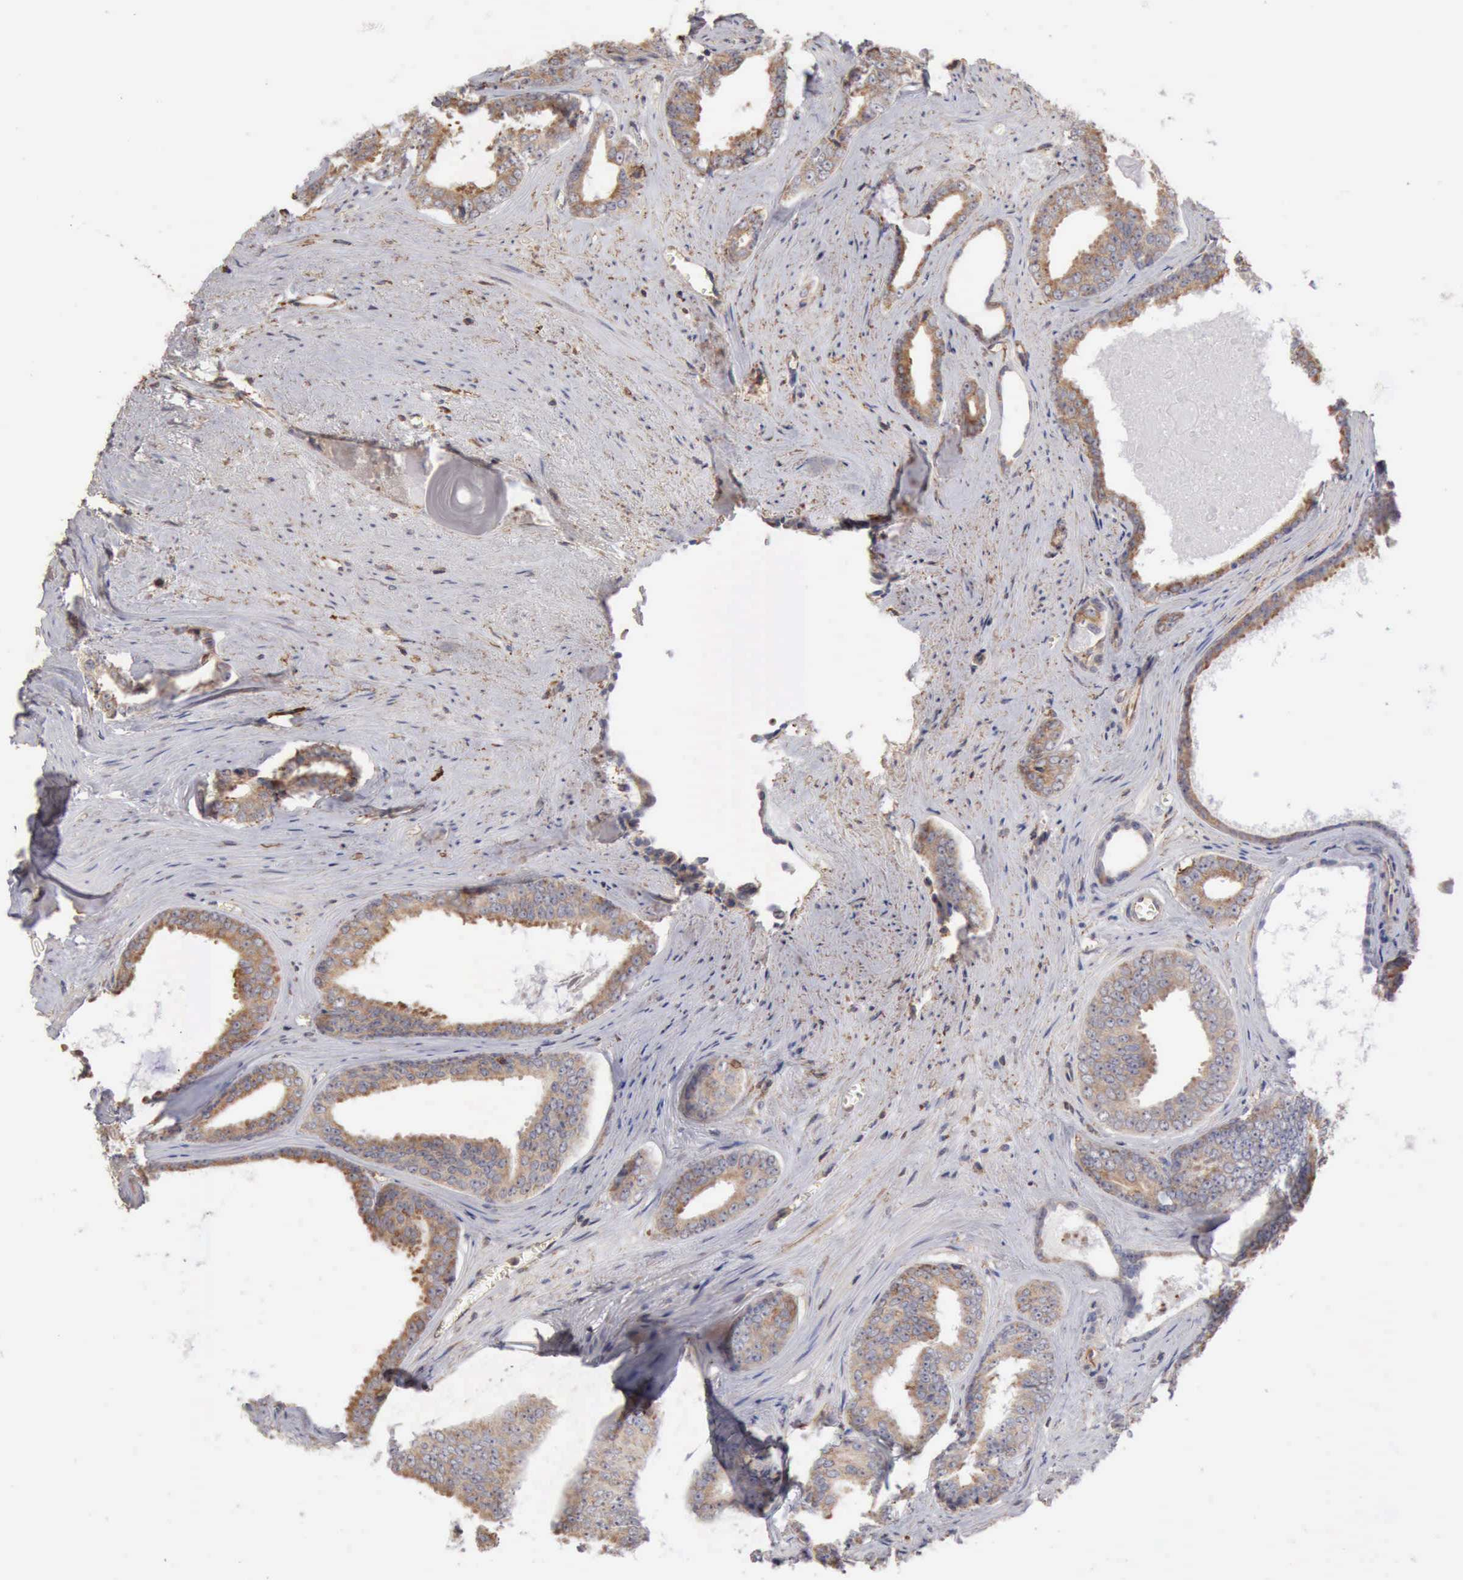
{"staining": {"intensity": "moderate", "quantity": ">75%", "location": "cytoplasmic/membranous"}, "tissue": "prostate cancer", "cell_type": "Tumor cells", "image_type": "cancer", "snomed": [{"axis": "morphology", "description": "Adenocarcinoma, Medium grade"}, {"axis": "topography", "description": "Prostate"}], "caption": "Protein staining exhibits moderate cytoplasmic/membranous staining in about >75% of tumor cells in prostate cancer (adenocarcinoma (medium-grade)).", "gene": "GPR101", "patient": {"sex": "male", "age": 79}}